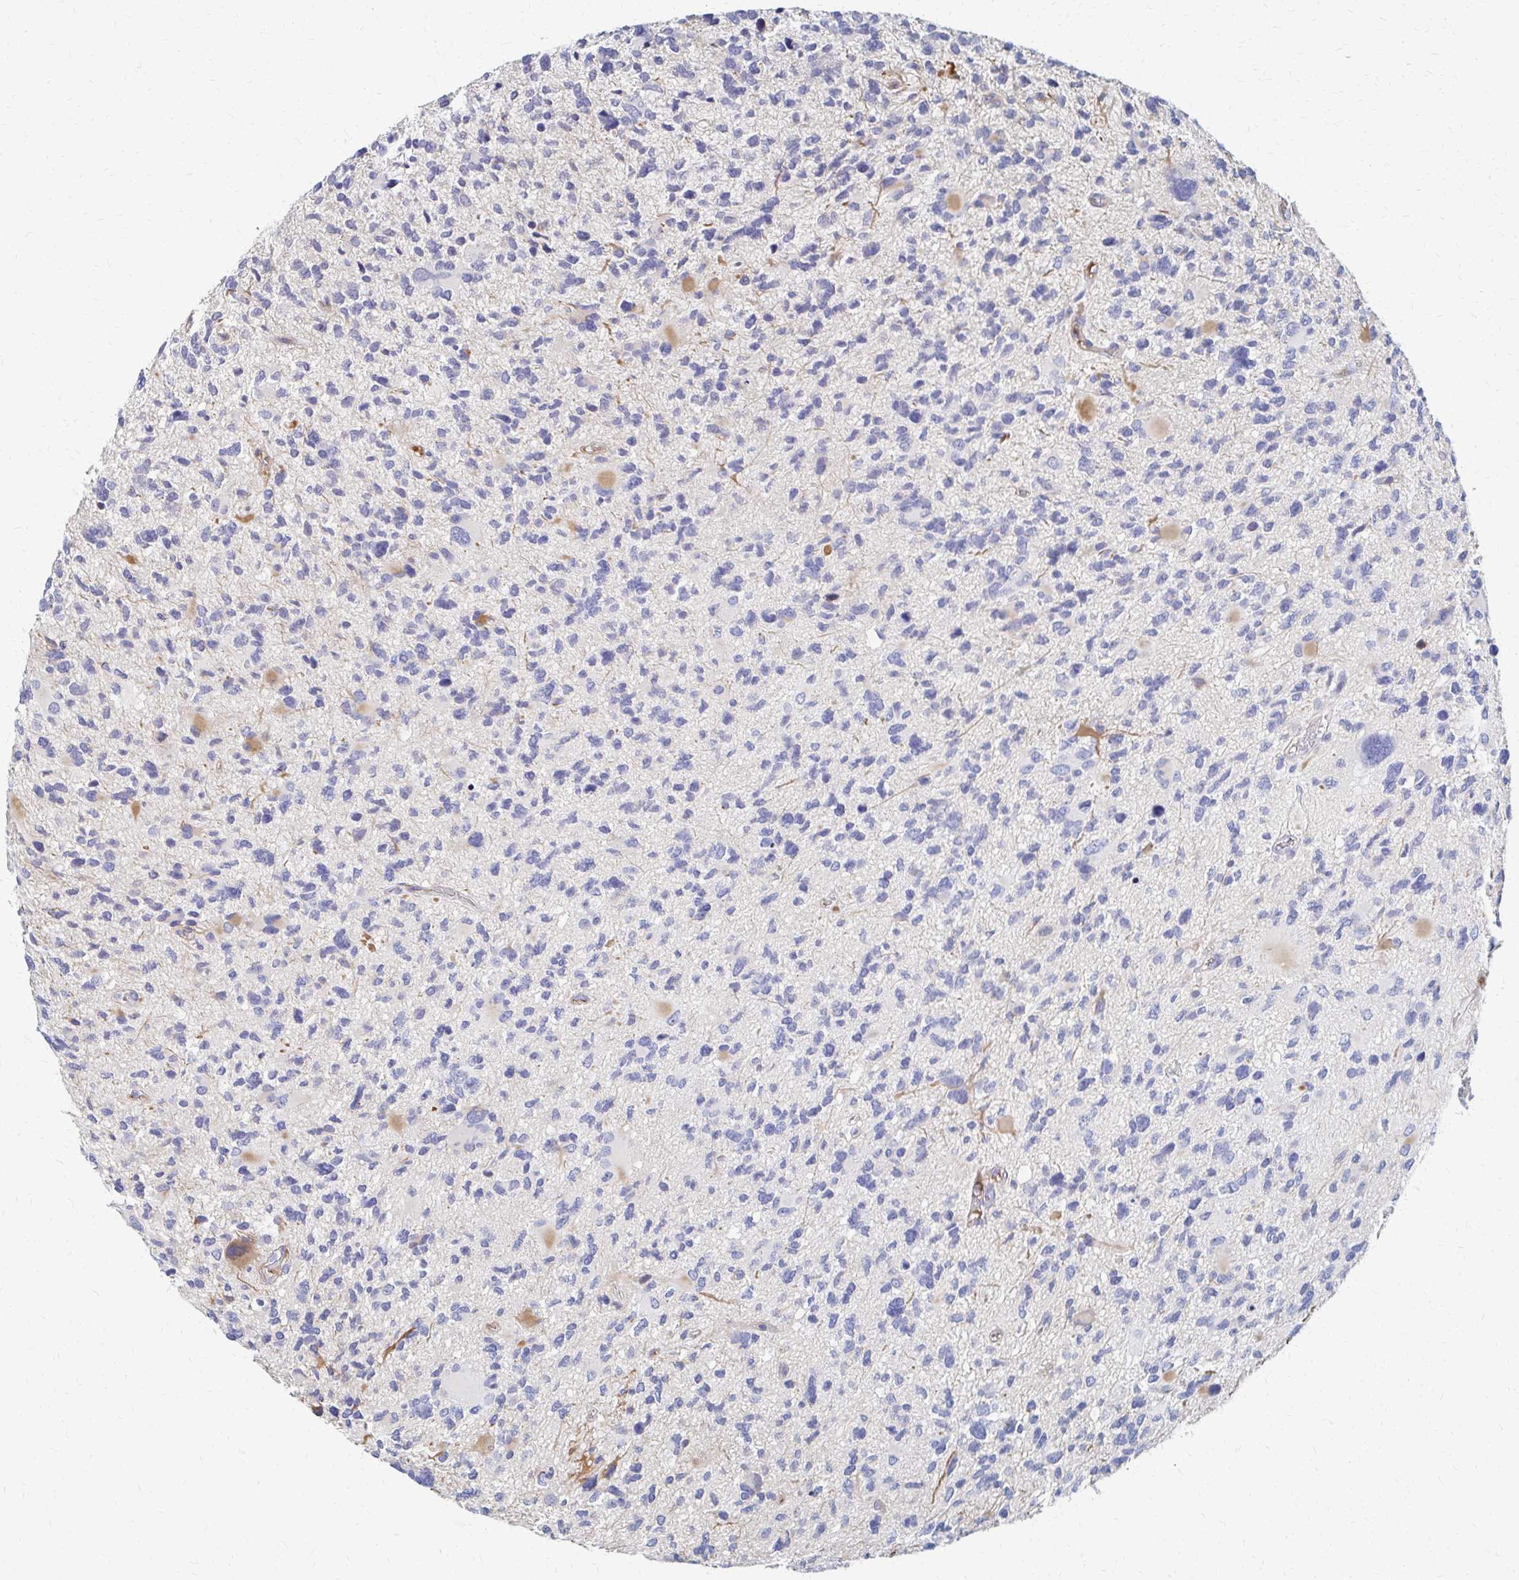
{"staining": {"intensity": "negative", "quantity": "none", "location": "none"}, "tissue": "glioma", "cell_type": "Tumor cells", "image_type": "cancer", "snomed": [{"axis": "morphology", "description": "Glioma, malignant, High grade"}, {"axis": "topography", "description": "Brain"}], "caption": "Immunohistochemistry (IHC) histopathology image of neoplastic tissue: human high-grade glioma (malignant) stained with DAB demonstrates no significant protein staining in tumor cells.", "gene": "MAN1A1", "patient": {"sex": "female", "age": 11}}